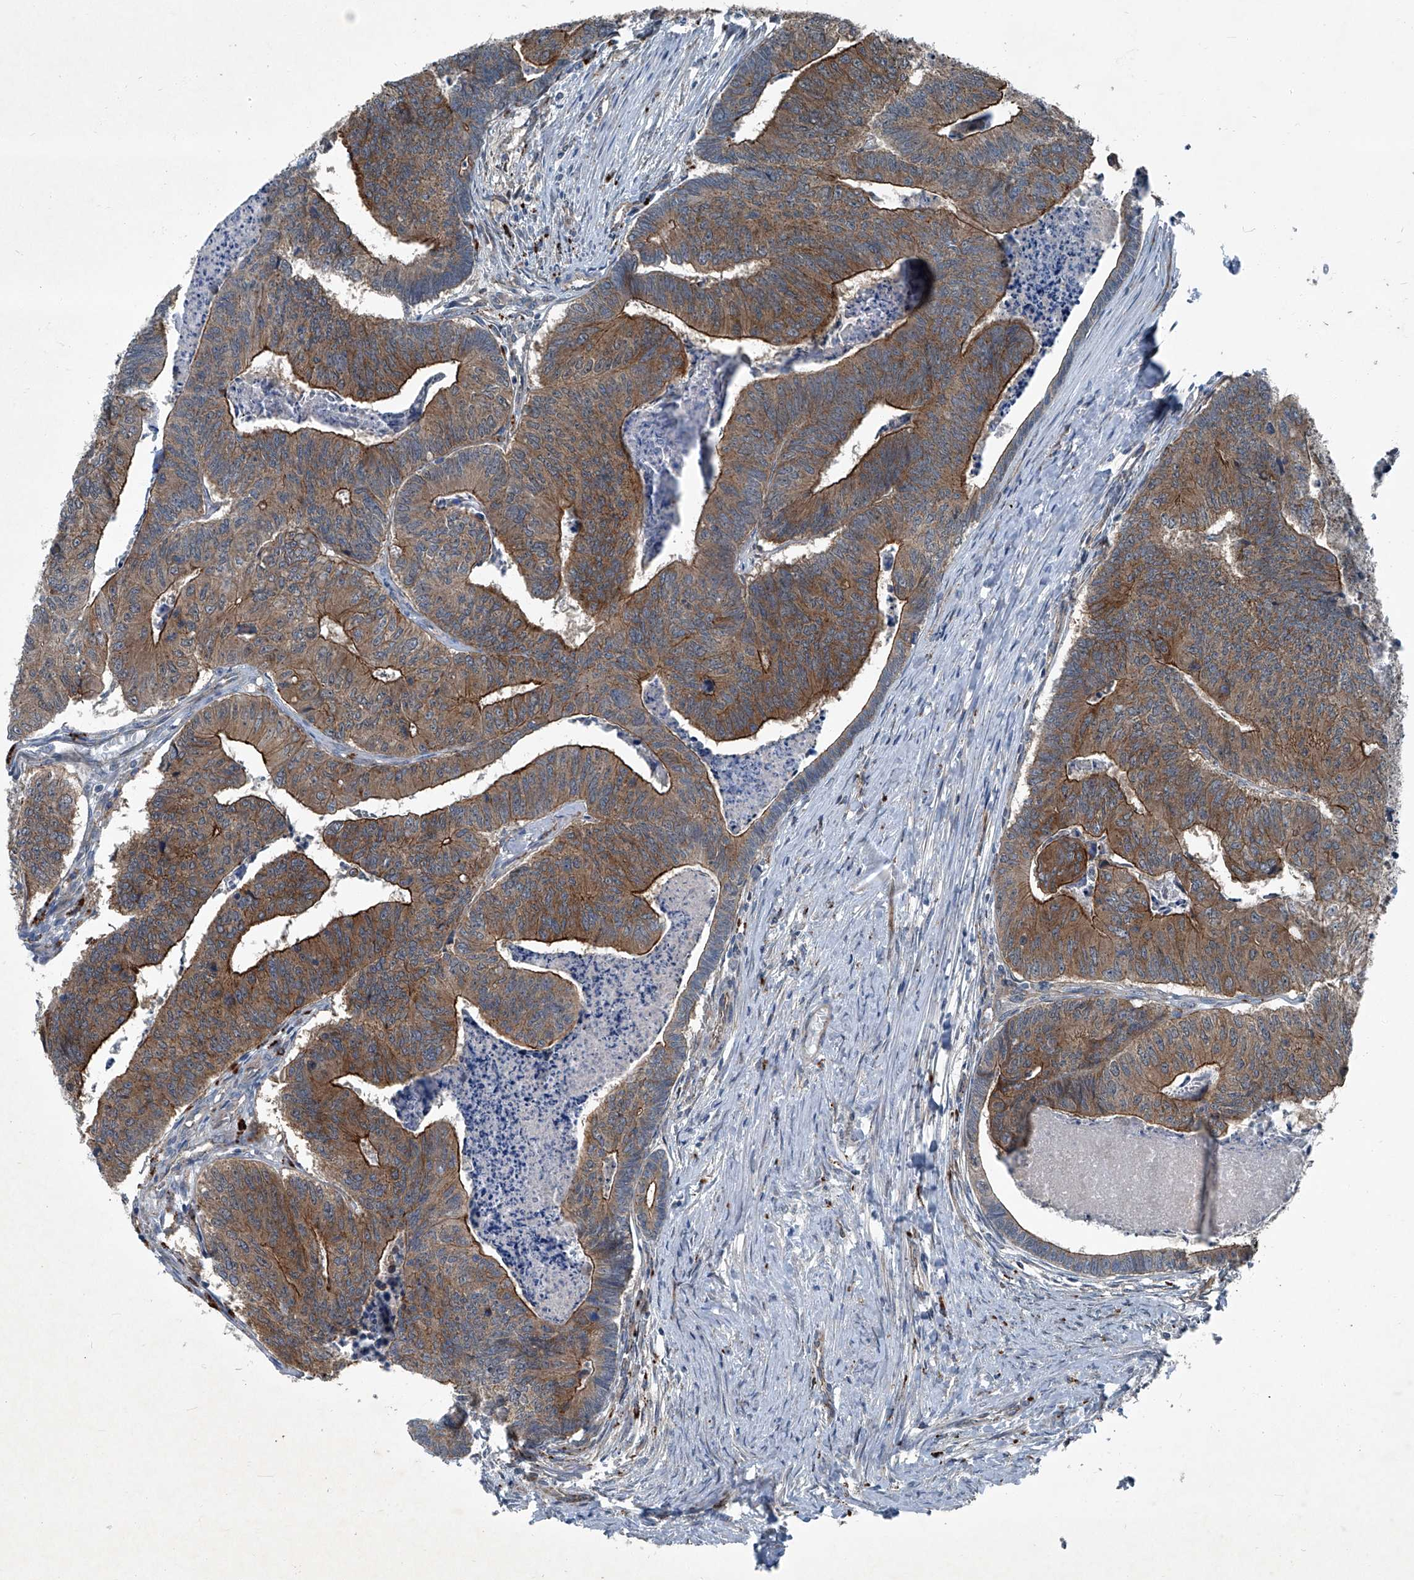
{"staining": {"intensity": "moderate", "quantity": ">75%", "location": "cytoplasmic/membranous"}, "tissue": "colorectal cancer", "cell_type": "Tumor cells", "image_type": "cancer", "snomed": [{"axis": "morphology", "description": "Adenocarcinoma, NOS"}, {"axis": "topography", "description": "Colon"}], "caption": "Protein staining exhibits moderate cytoplasmic/membranous expression in approximately >75% of tumor cells in colorectal cancer.", "gene": "SENP2", "patient": {"sex": "female", "age": 67}}